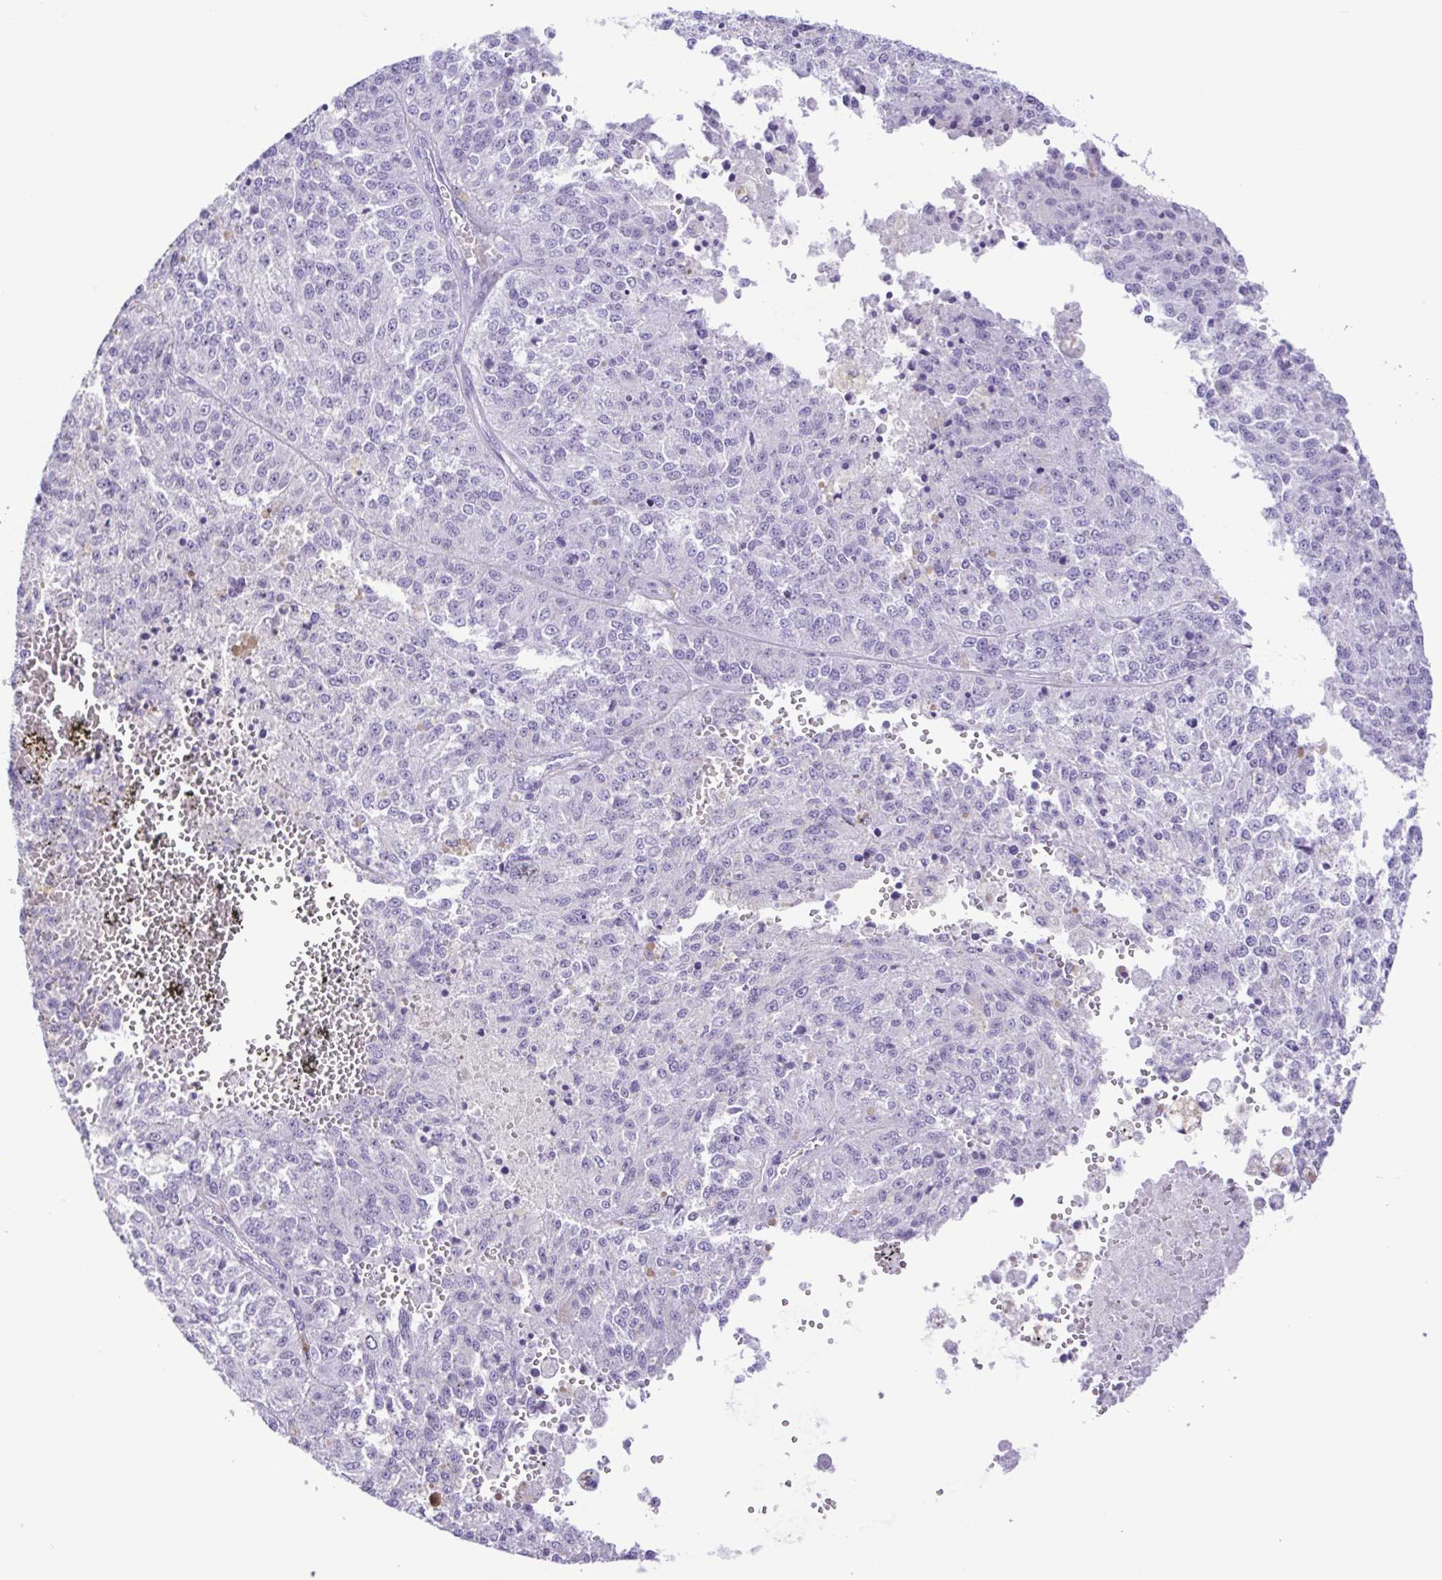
{"staining": {"intensity": "negative", "quantity": "none", "location": "none"}, "tissue": "melanoma", "cell_type": "Tumor cells", "image_type": "cancer", "snomed": [{"axis": "morphology", "description": "Malignant melanoma, Metastatic site"}, {"axis": "topography", "description": "Lymph node"}], "caption": "A high-resolution image shows IHC staining of melanoma, which exhibits no significant positivity in tumor cells.", "gene": "CASP14", "patient": {"sex": "female", "age": 64}}